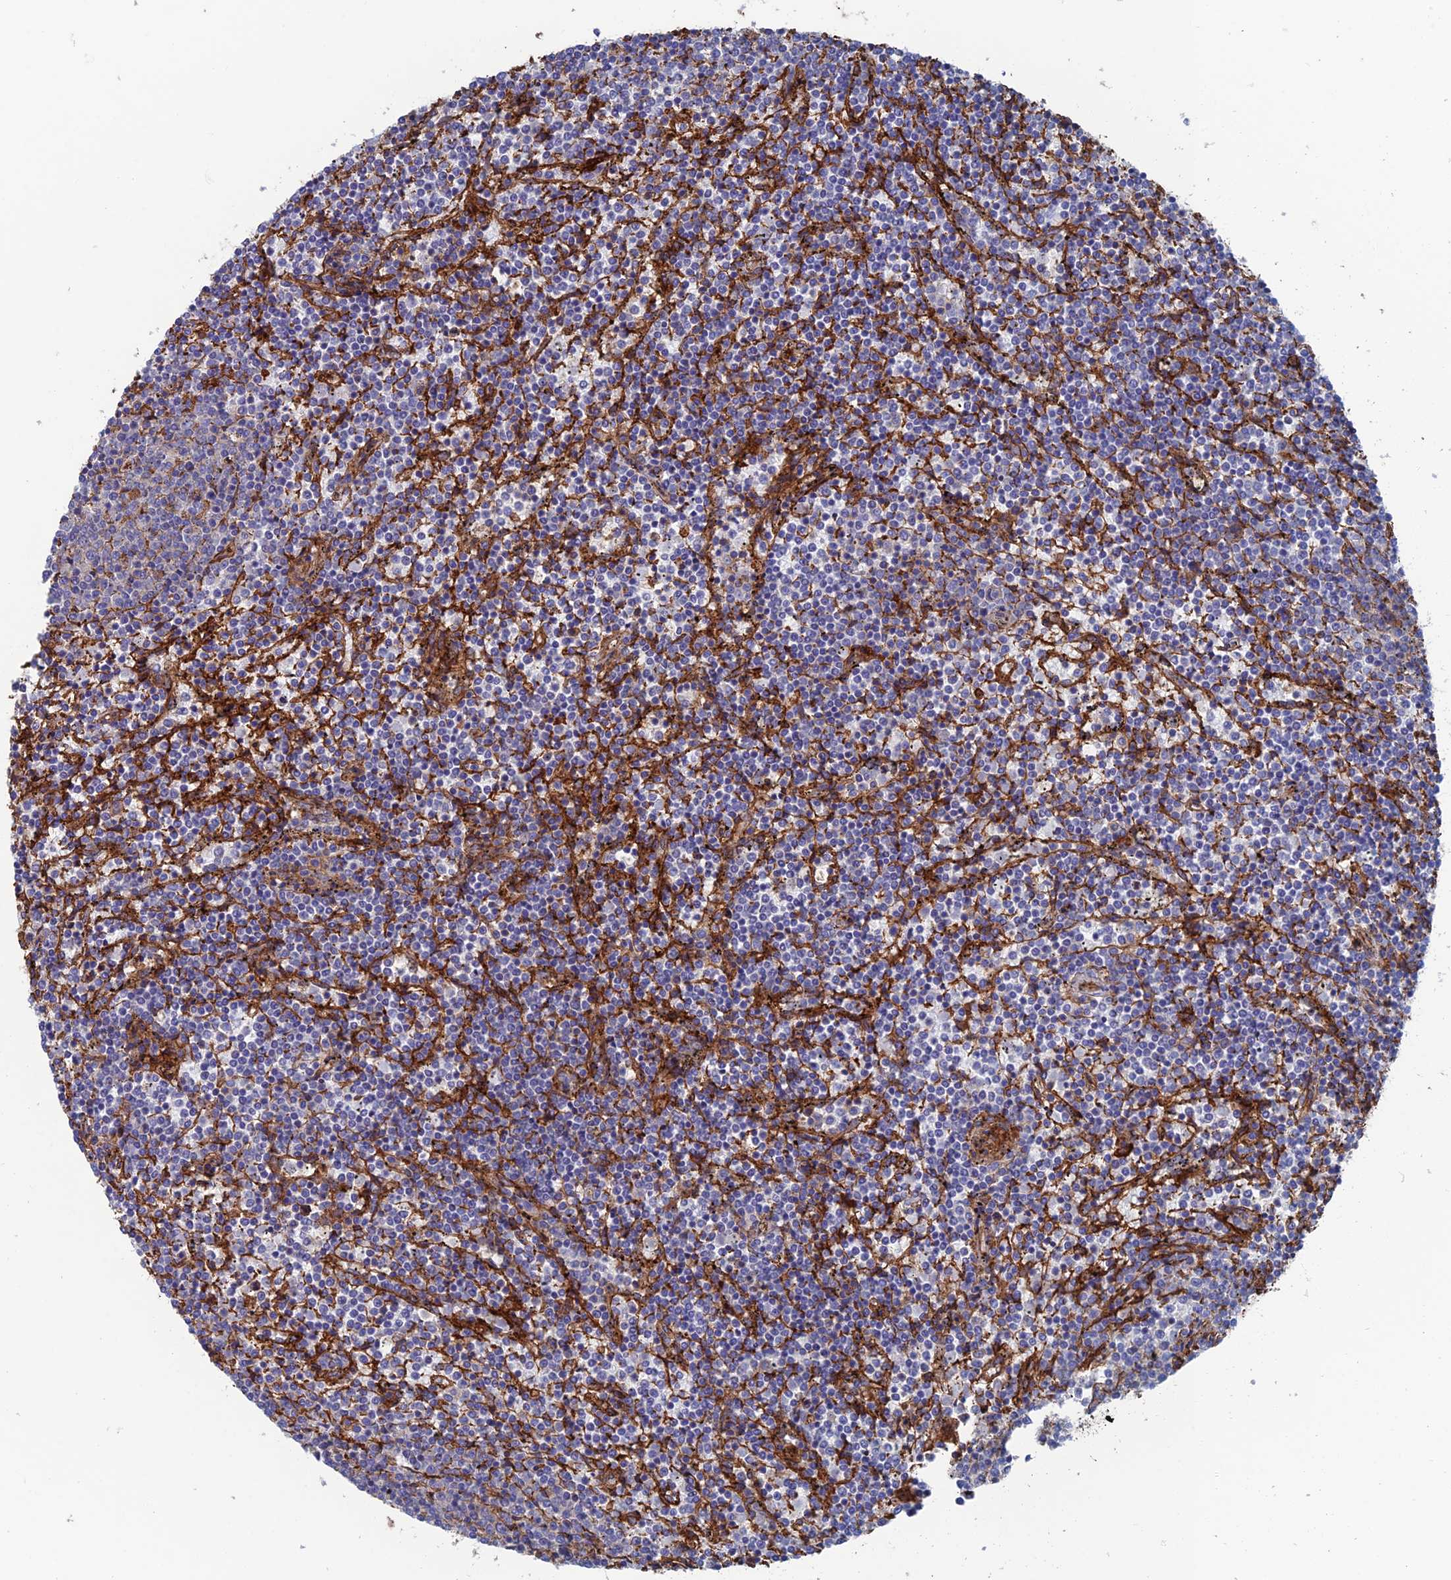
{"staining": {"intensity": "negative", "quantity": "none", "location": "none"}, "tissue": "lymphoma", "cell_type": "Tumor cells", "image_type": "cancer", "snomed": [{"axis": "morphology", "description": "Malignant lymphoma, non-Hodgkin's type, Low grade"}, {"axis": "topography", "description": "Spleen"}], "caption": "The micrograph demonstrates no staining of tumor cells in malignant lymphoma, non-Hodgkin's type (low-grade).", "gene": "SNX11", "patient": {"sex": "female", "age": 50}}